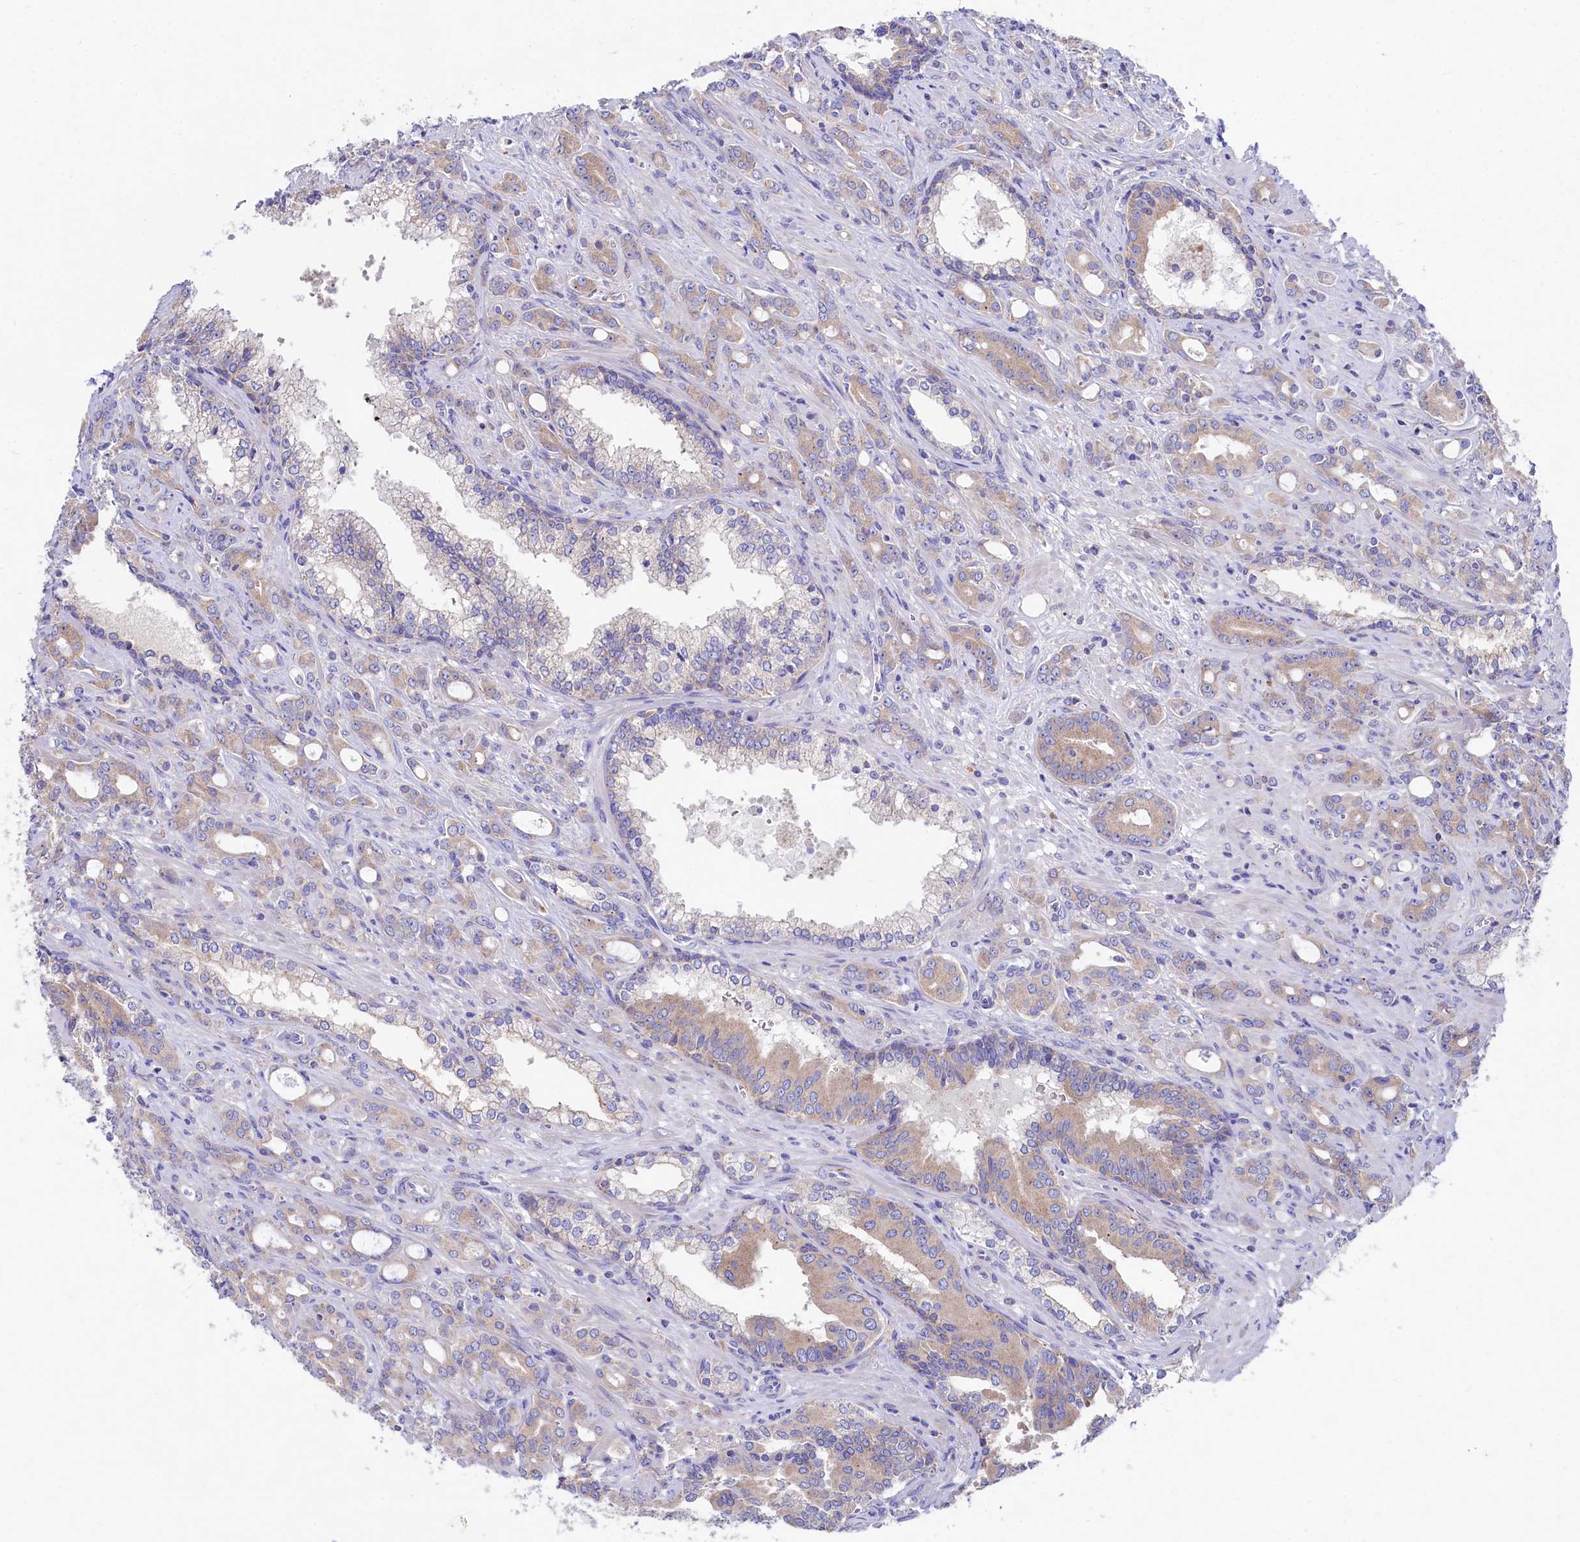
{"staining": {"intensity": "moderate", "quantity": "<25%", "location": "cytoplasmic/membranous"}, "tissue": "prostate cancer", "cell_type": "Tumor cells", "image_type": "cancer", "snomed": [{"axis": "morphology", "description": "Adenocarcinoma, High grade"}, {"axis": "topography", "description": "Prostate"}], "caption": "Protein expression analysis of prostate cancer shows moderate cytoplasmic/membranous positivity in approximately <25% of tumor cells.", "gene": "VPS26B", "patient": {"sex": "male", "age": 72}}